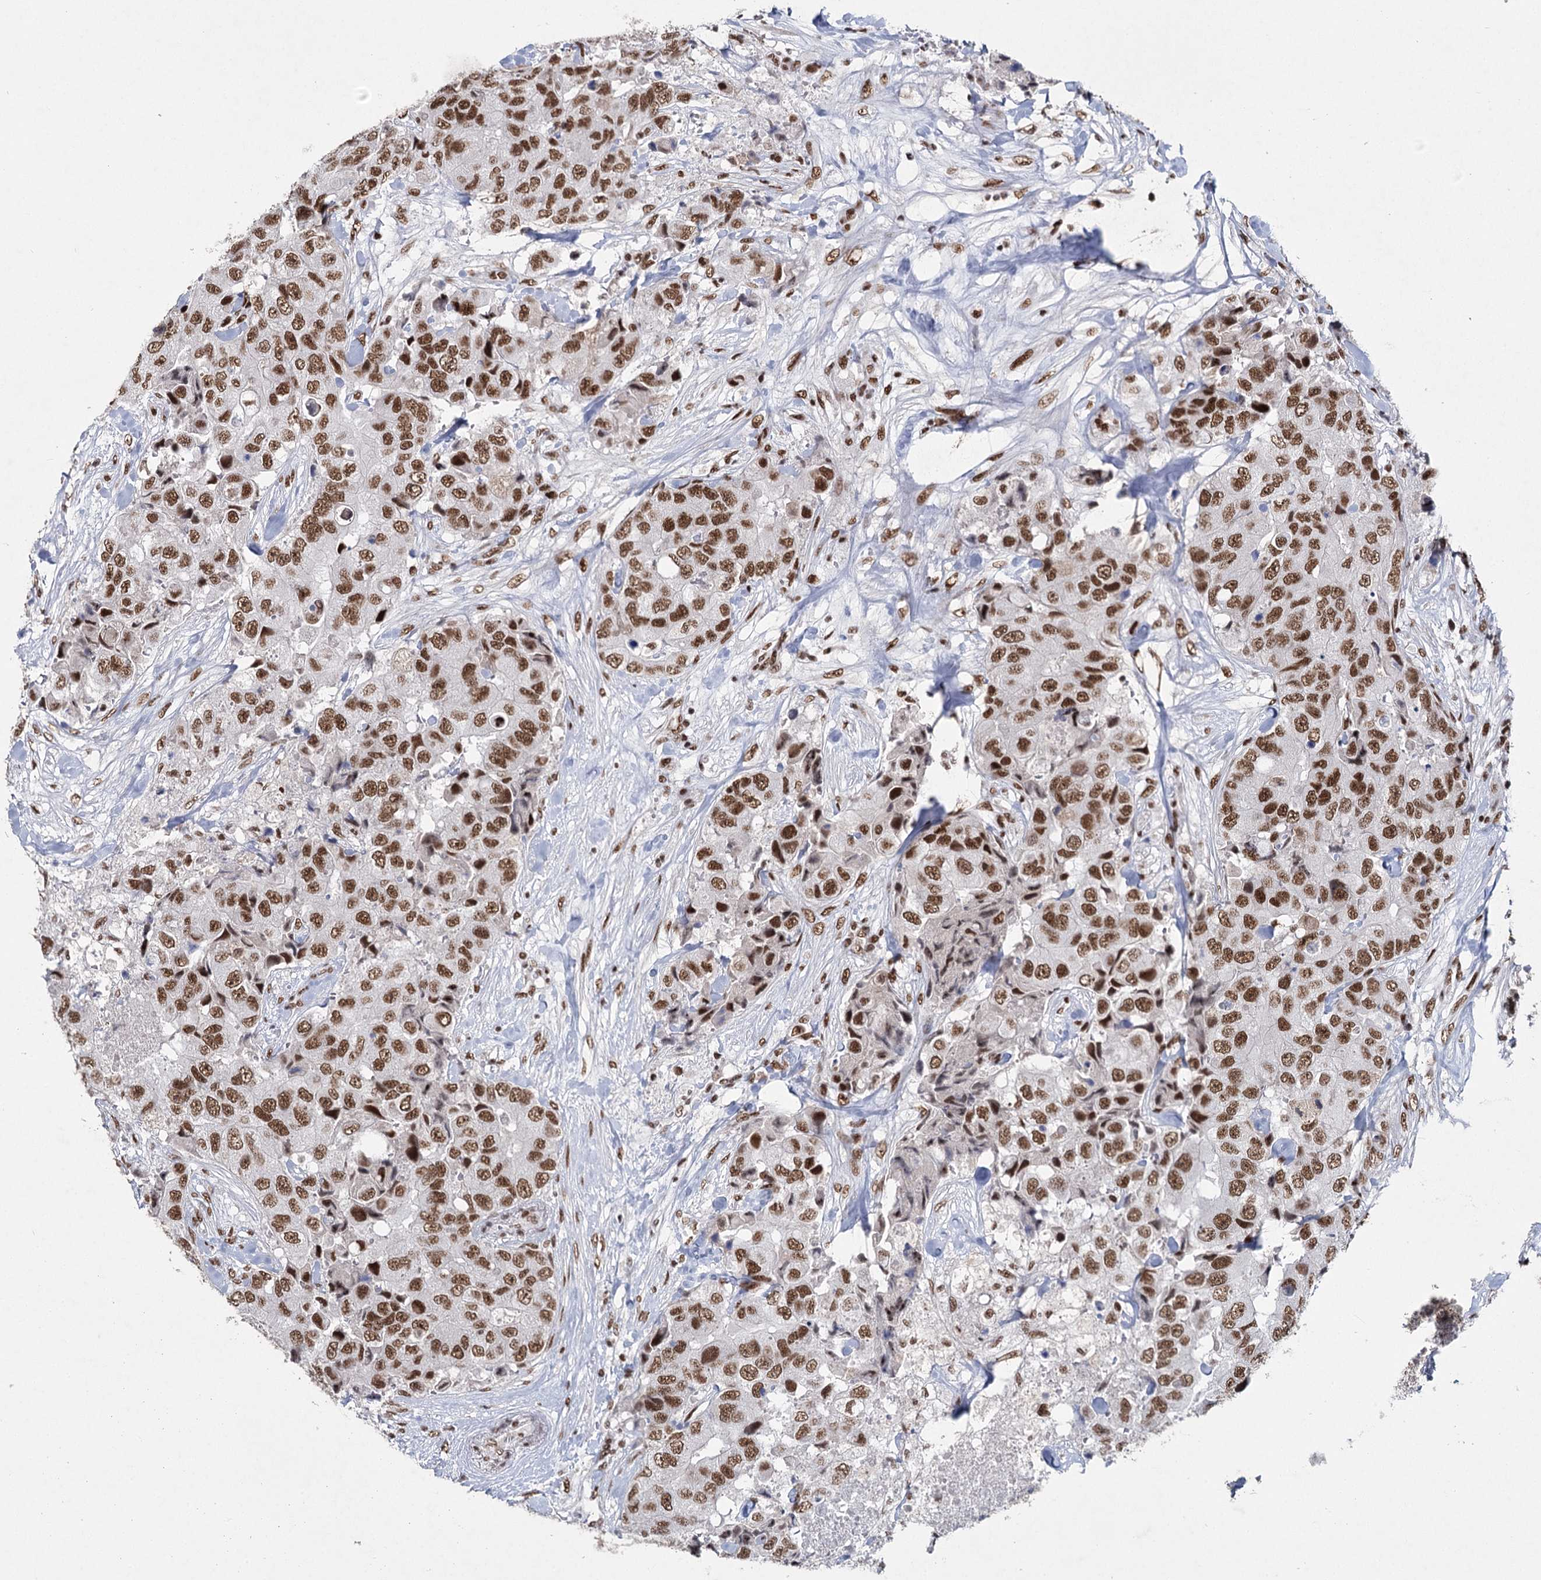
{"staining": {"intensity": "moderate", "quantity": ">75%", "location": "nuclear"}, "tissue": "breast cancer", "cell_type": "Tumor cells", "image_type": "cancer", "snomed": [{"axis": "morphology", "description": "Duct carcinoma"}, {"axis": "topography", "description": "Breast"}], "caption": "Immunohistochemical staining of human breast cancer (invasive ductal carcinoma) shows medium levels of moderate nuclear protein staining in approximately >75% of tumor cells. (Stains: DAB in brown, nuclei in blue, Microscopy: brightfield microscopy at high magnification).", "gene": "SCAF8", "patient": {"sex": "female", "age": 62}}